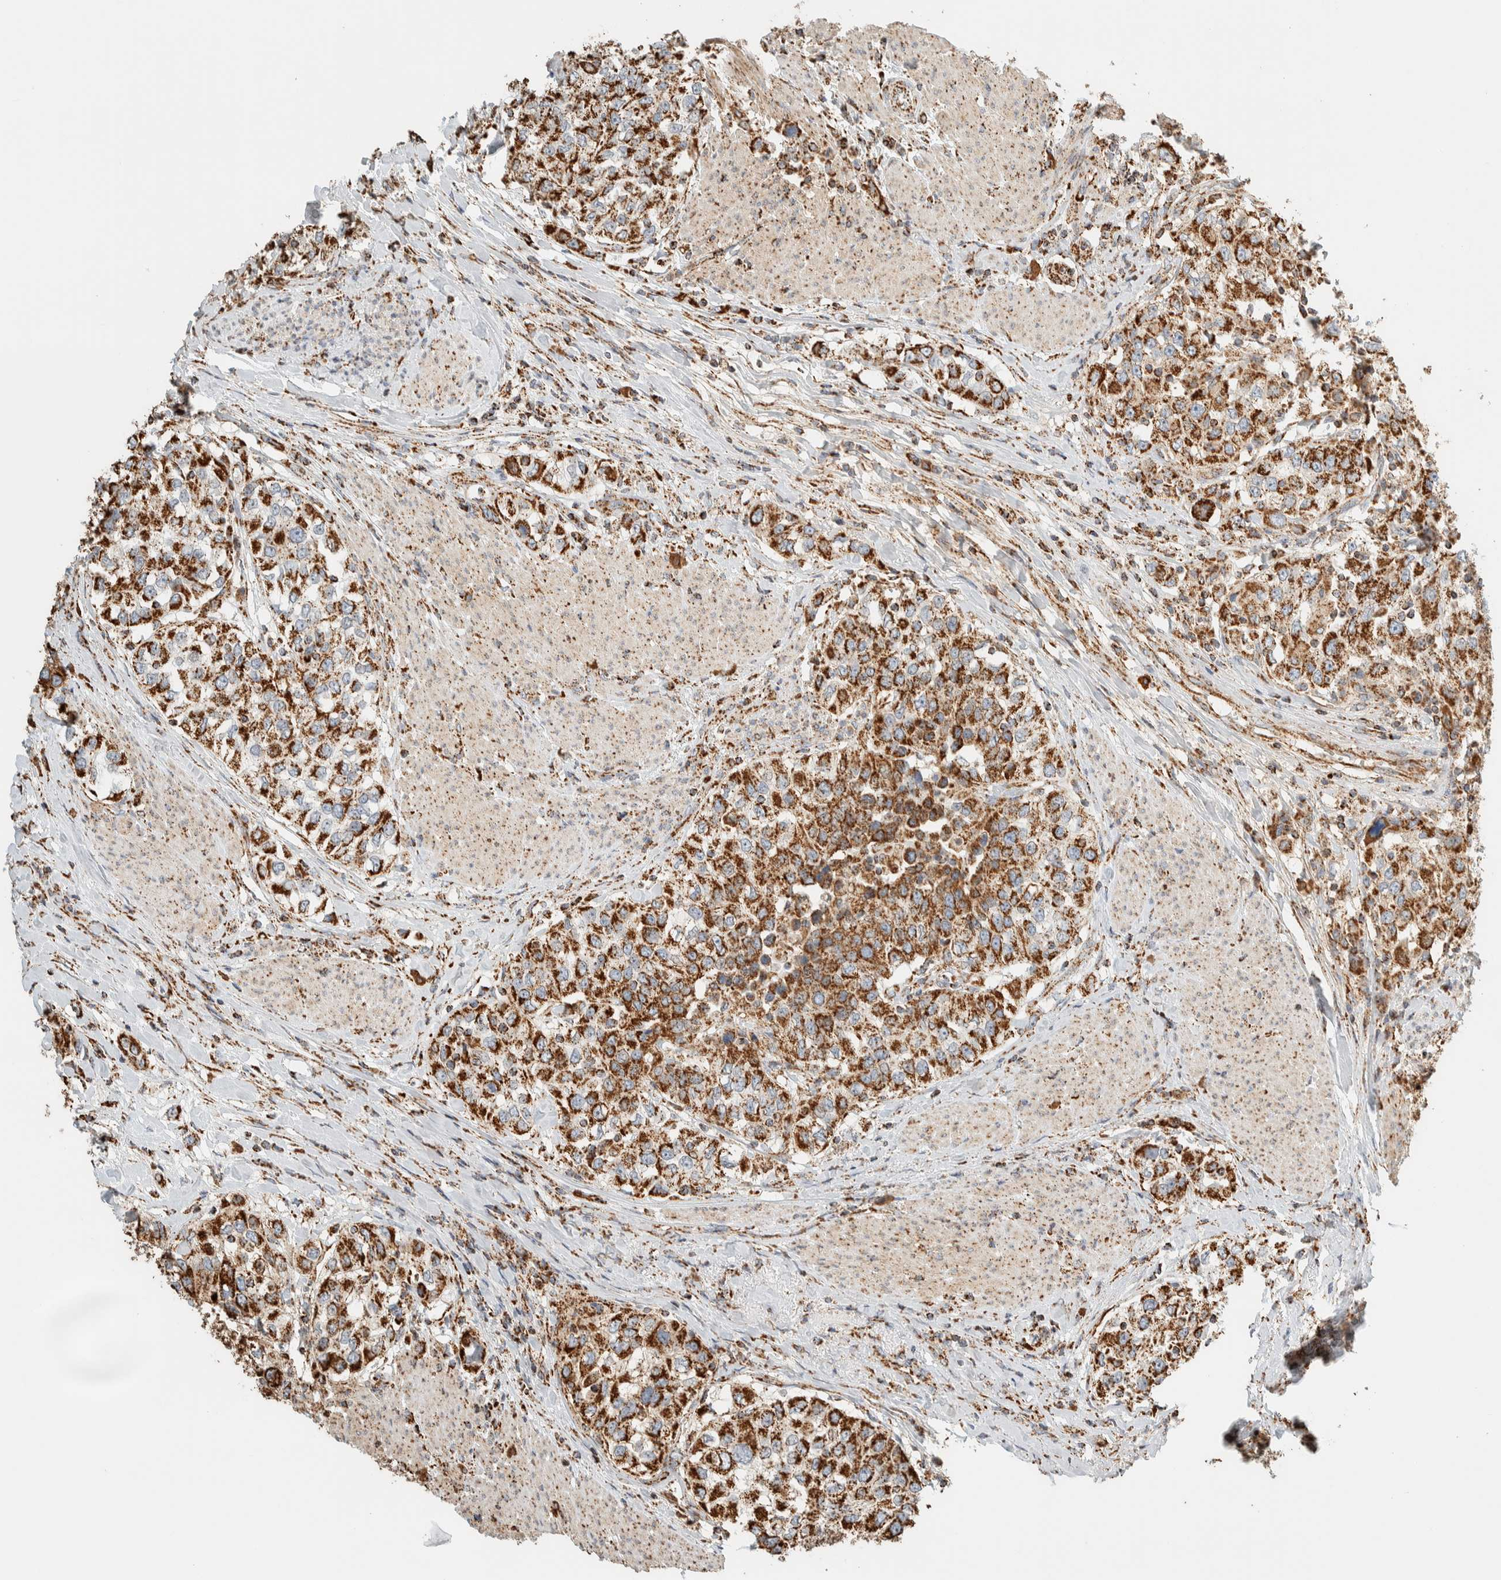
{"staining": {"intensity": "strong", "quantity": ">75%", "location": "cytoplasmic/membranous"}, "tissue": "urothelial cancer", "cell_type": "Tumor cells", "image_type": "cancer", "snomed": [{"axis": "morphology", "description": "Urothelial carcinoma, High grade"}, {"axis": "topography", "description": "Urinary bladder"}], "caption": "There is high levels of strong cytoplasmic/membranous positivity in tumor cells of high-grade urothelial carcinoma, as demonstrated by immunohistochemical staining (brown color).", "gene": "ZNF454", "patient": {"sex": "female", "age": 80}}